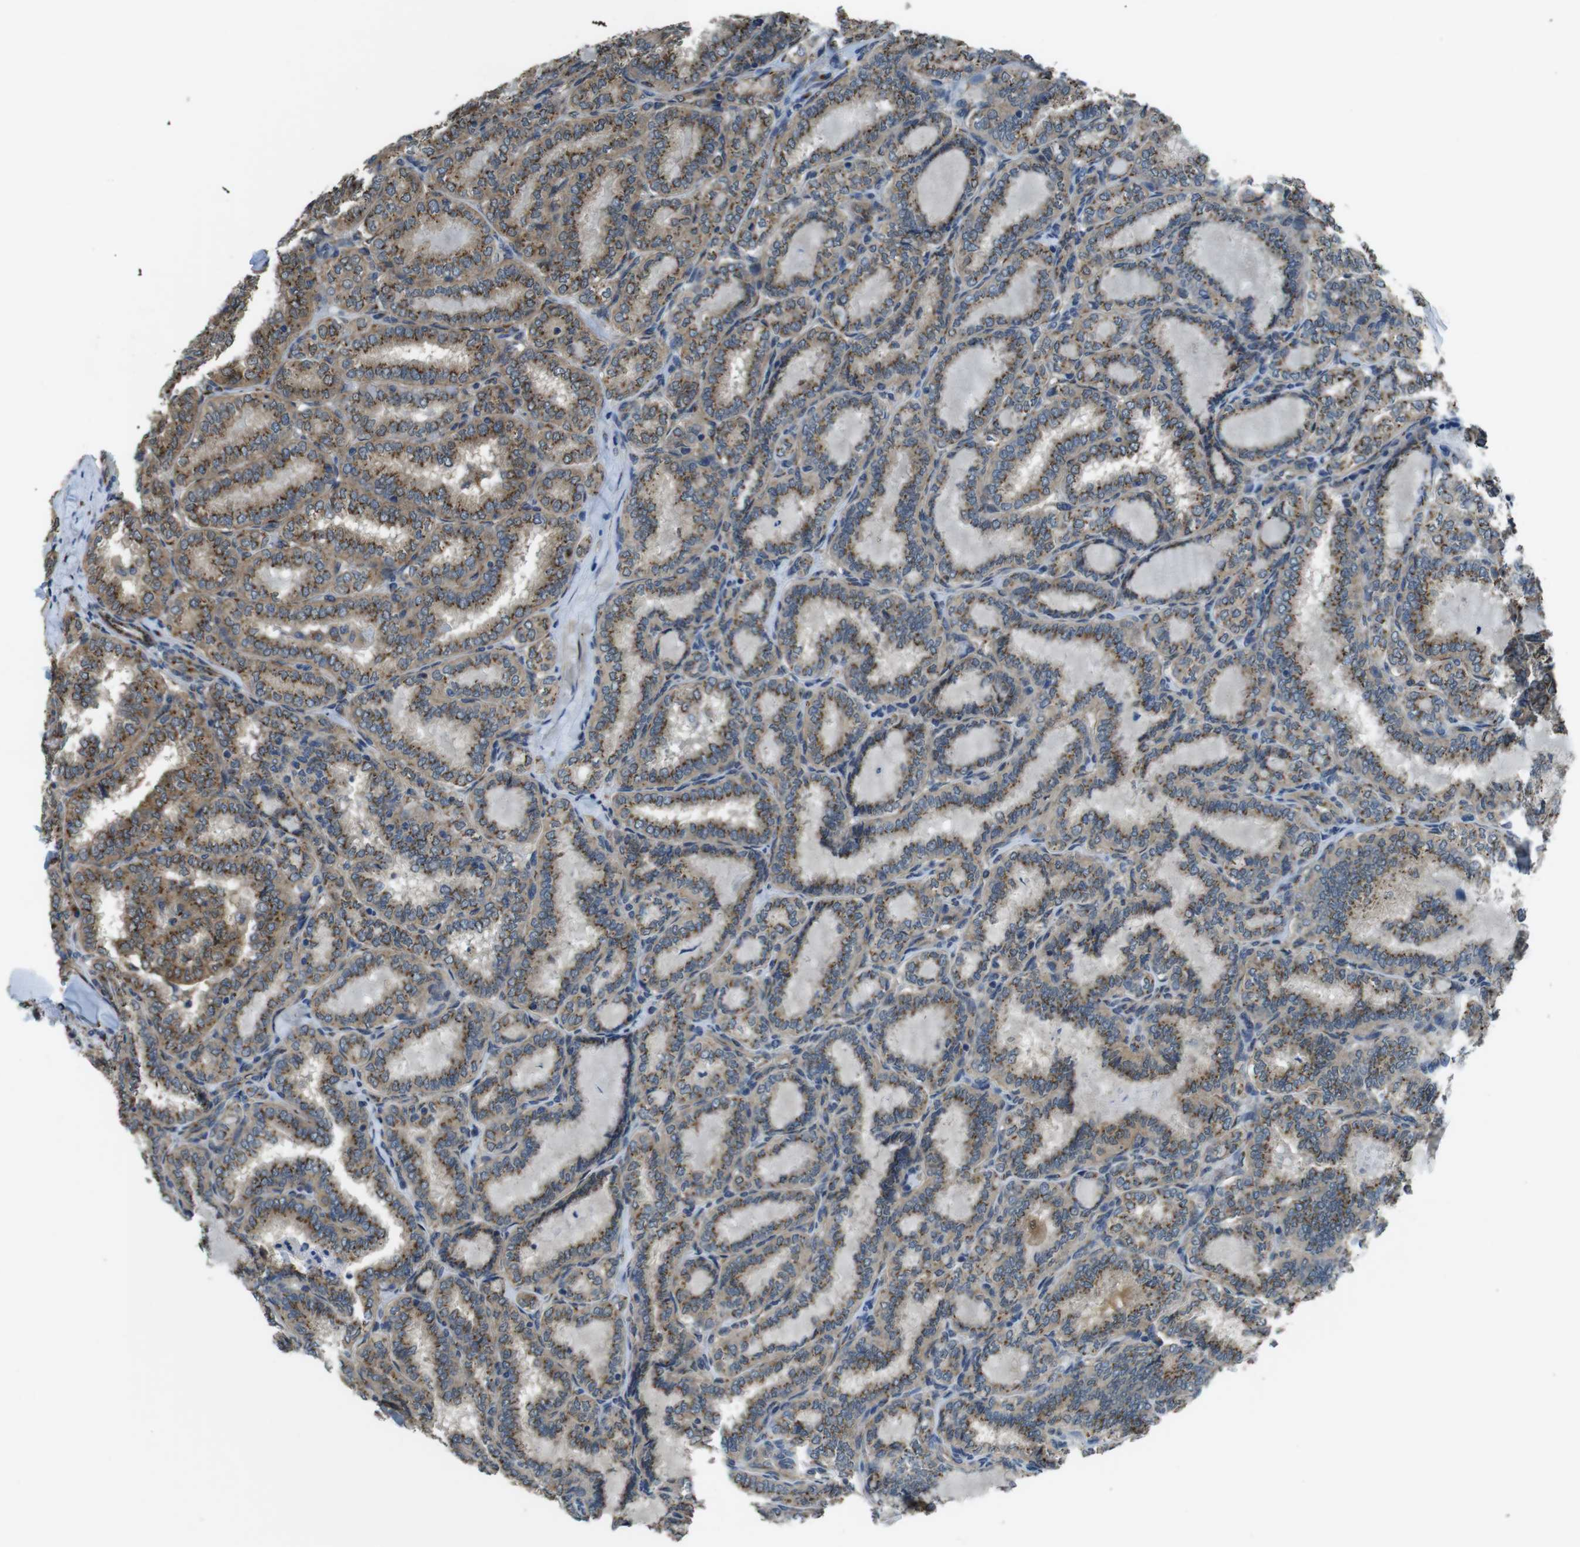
{"staining": {"intensity": "moderate", "quantity": ">75%", "location": "cytoplasmic/membranous"}, "tissue": "thyroid cancer", "cell_type": "Tumor cells", "image_type": "cancer", "snomed": [{"axis": "morphology", "description": "Normal tissue, NOS"}, {"axis": "morphology", "description": "Papillary adenocarcinoma, NOS"}, {"axis": "topography", "description": "Thyroid gland"}], "caption": "High-power microscopy captured an immunohistochemistry (IHC) micrograph of thyroid papillary adenocarcinoma, revealing moderate cytoplasmic/membranous positivity in approximately >75% of tumor cells.", "gene": "RAB6A", "patient": {"sex": "female", "age": 30}}